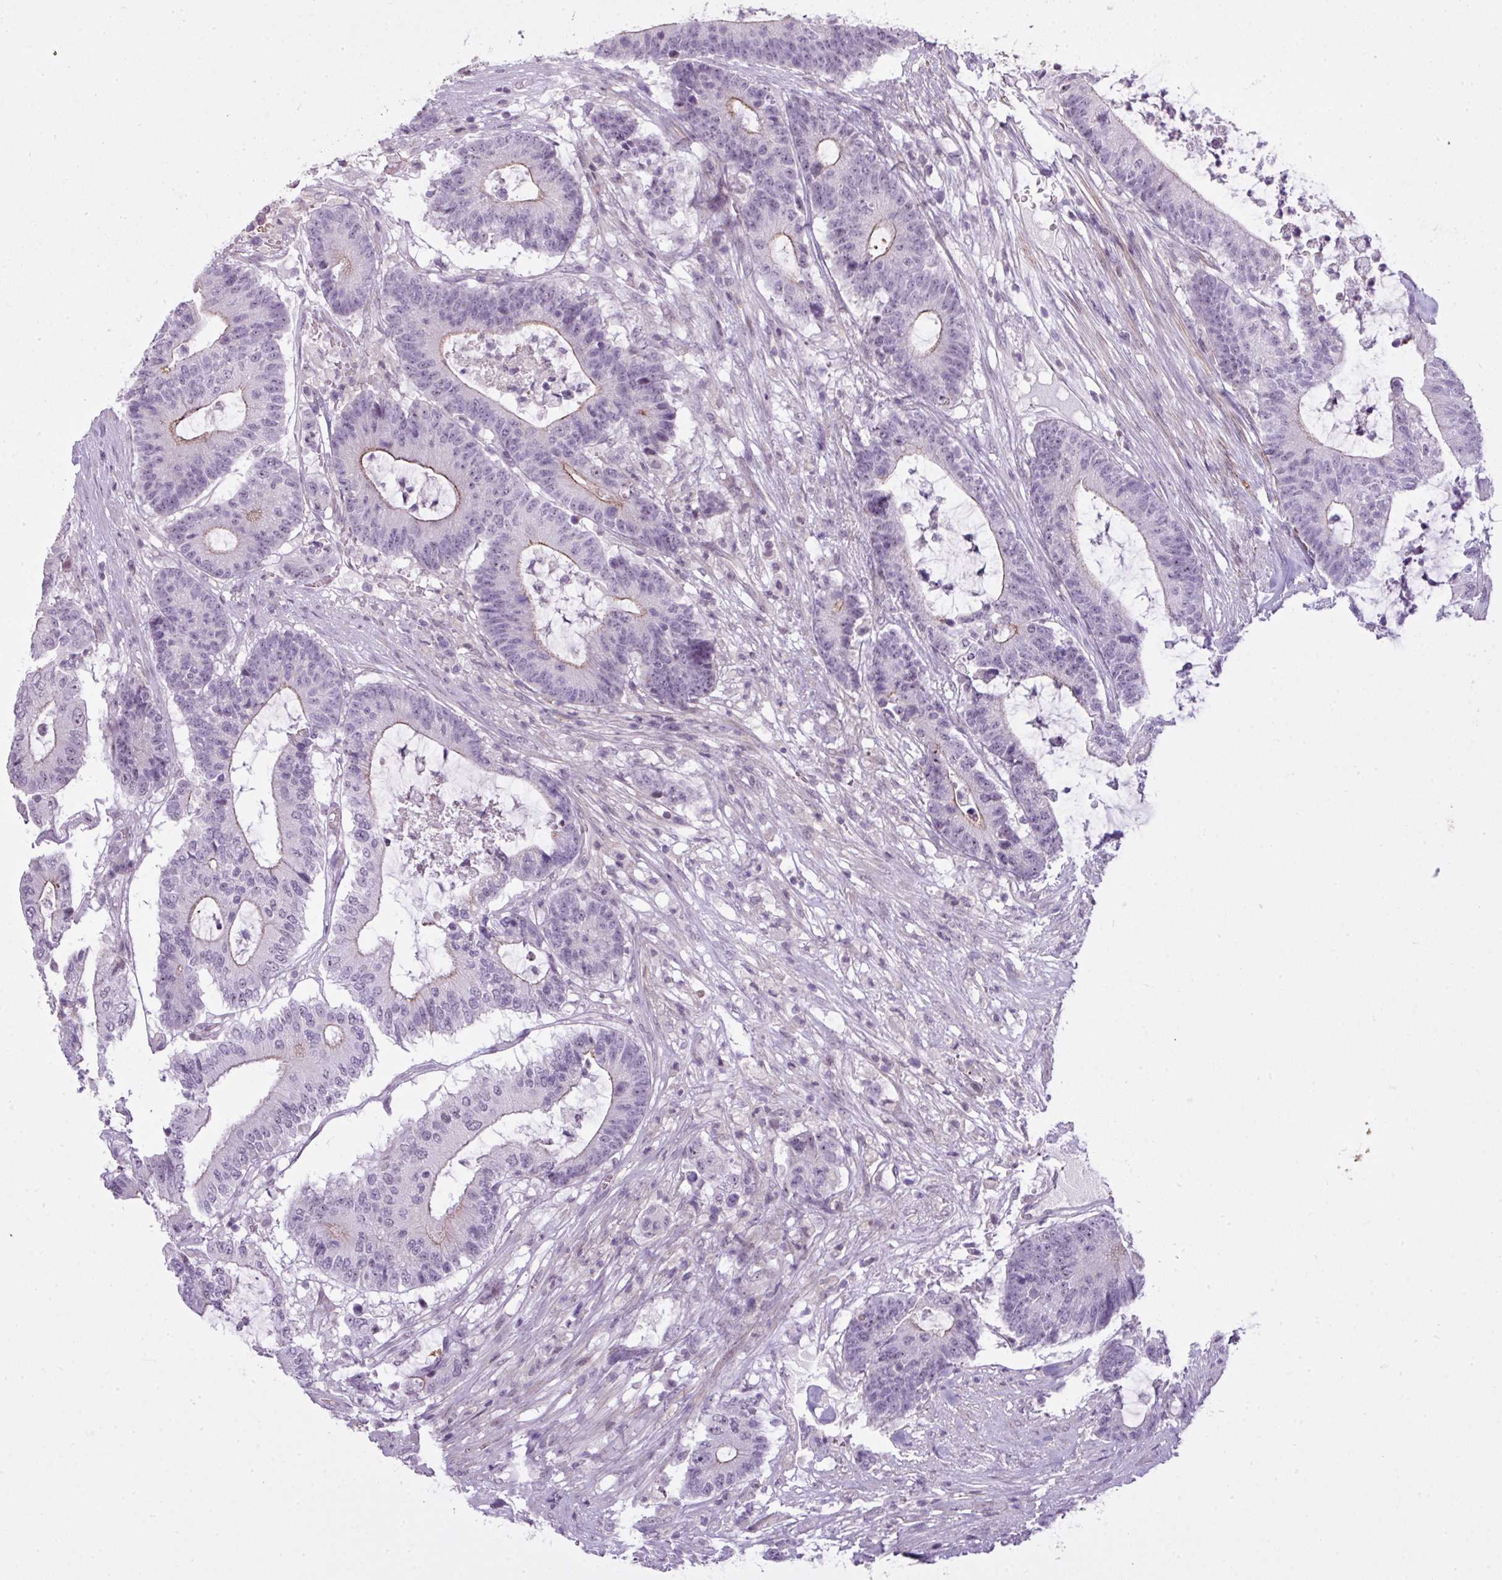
{"staining": {"intensity": "negative", "quantity": "none", "location": "none"}, "tissue": "colorectal cancer", "cell_type": "Tumor cells", "image_type": "cancer", "snomed": [{"axis": "morphology", "description": "Adenocarcinoma, NOS"}, {"axis": "topography", "description": "Colon"}], "caption": "There is no significant positivity in tumor cells of colorectal cancer.", "gene": "ZNF688", "patient": {"sex": "female", "age": 84}}